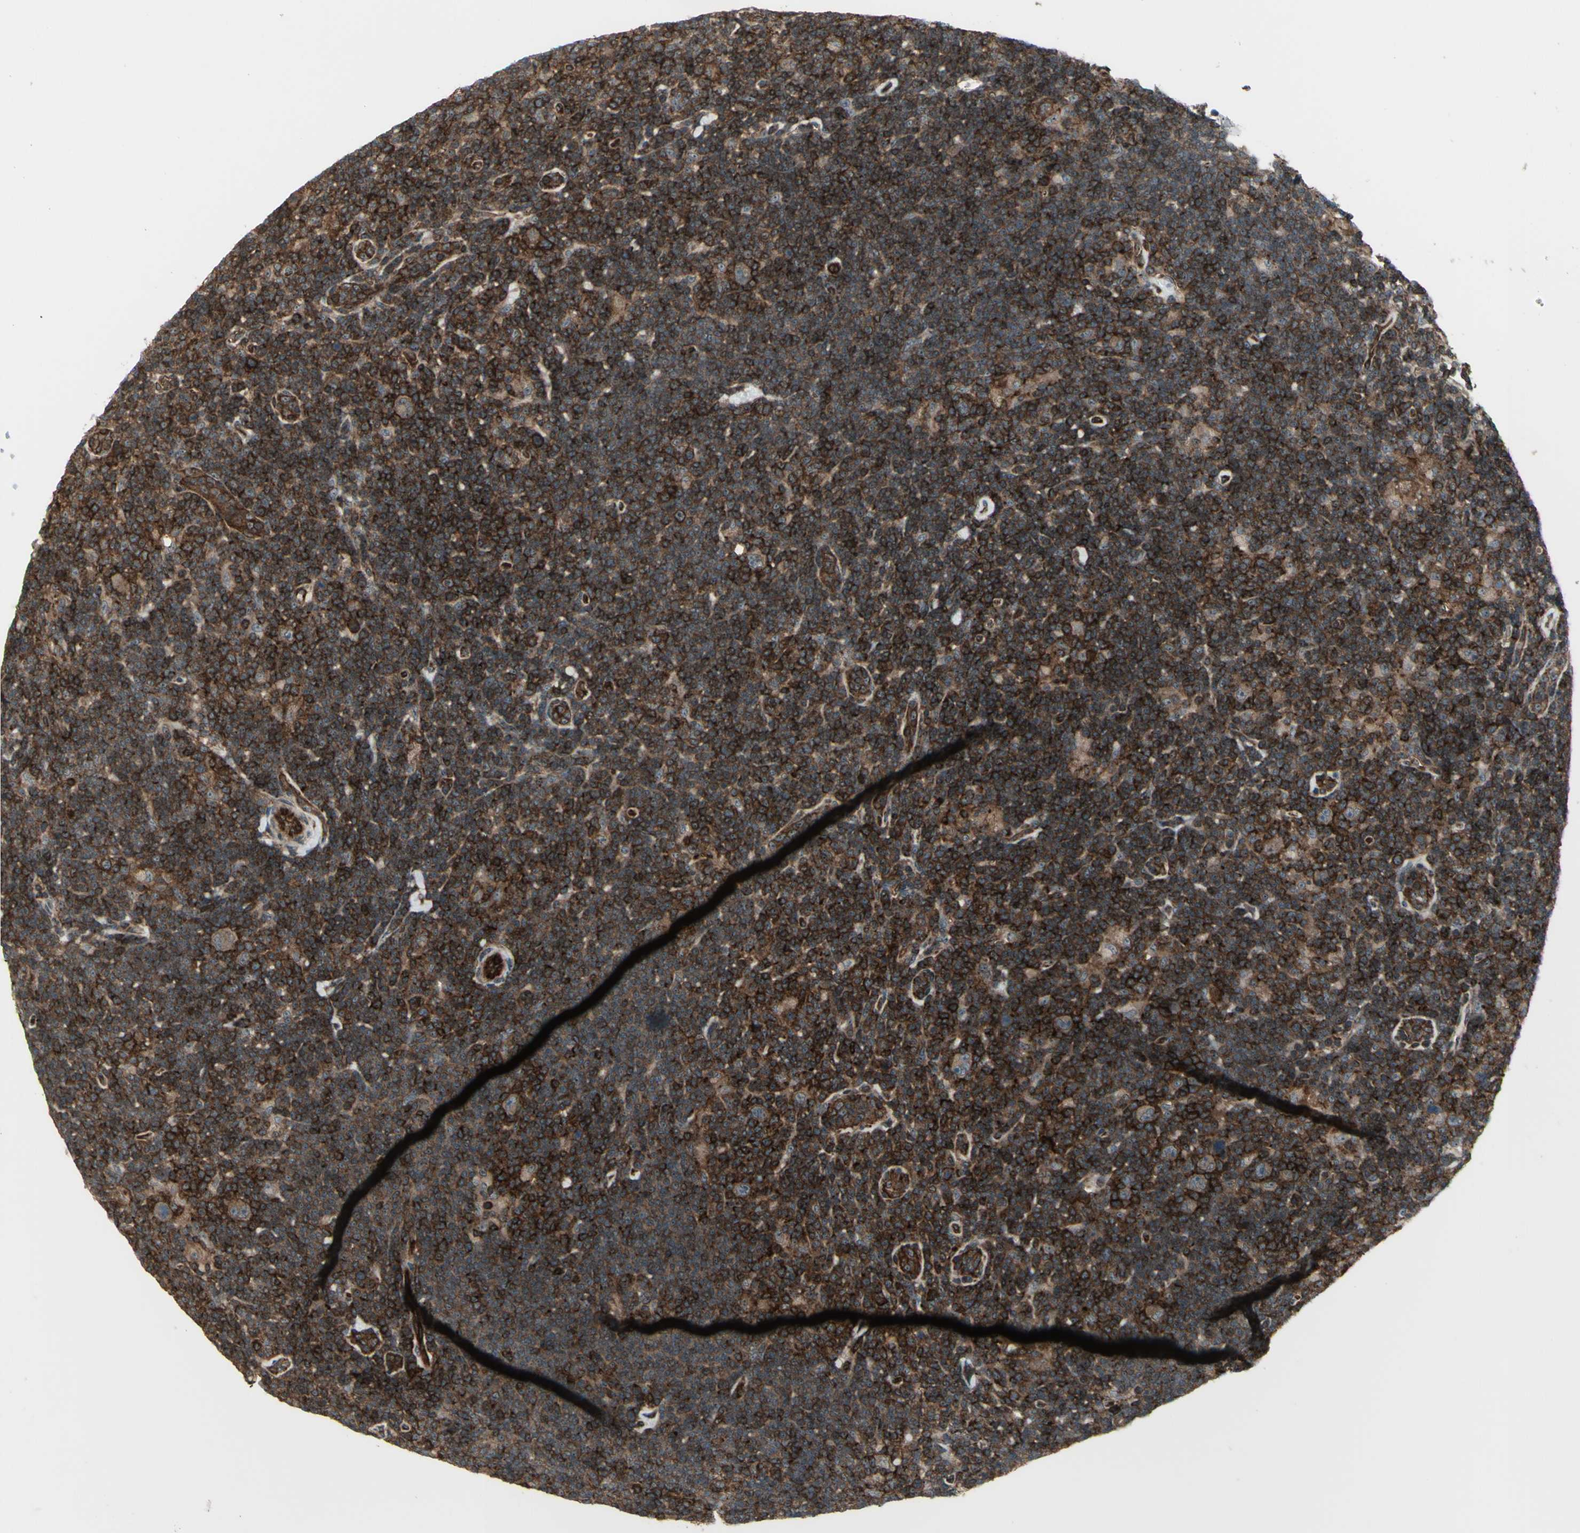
{"staining": {"intensity": "weak", "quantity": ">75%", "location": "cytoplasmic/membranous"}, "tissue": "lymphoma", "cell_type": "Tumor cells", "image_type": "cancer", "snomed": [{"axis": "morphology", "description": "Hodgkin's disease, NOS"}, {"axis": "topography", "description": "Lymph node"}], "caption": "Hodgkin's disease tissue demonstrates weak cytoplasmic/membranous staining in about >75% of tumor cells, visualized by immunohistochemistry. The protein of interest is stained brown, and the nuclei are stained in blue (DAB (3,3'-diaminobenzidine) IHC with brightfield microscopy, high magnification).", "gene": "FXYD5", "patient": {"sex": "female", "age": 57}}